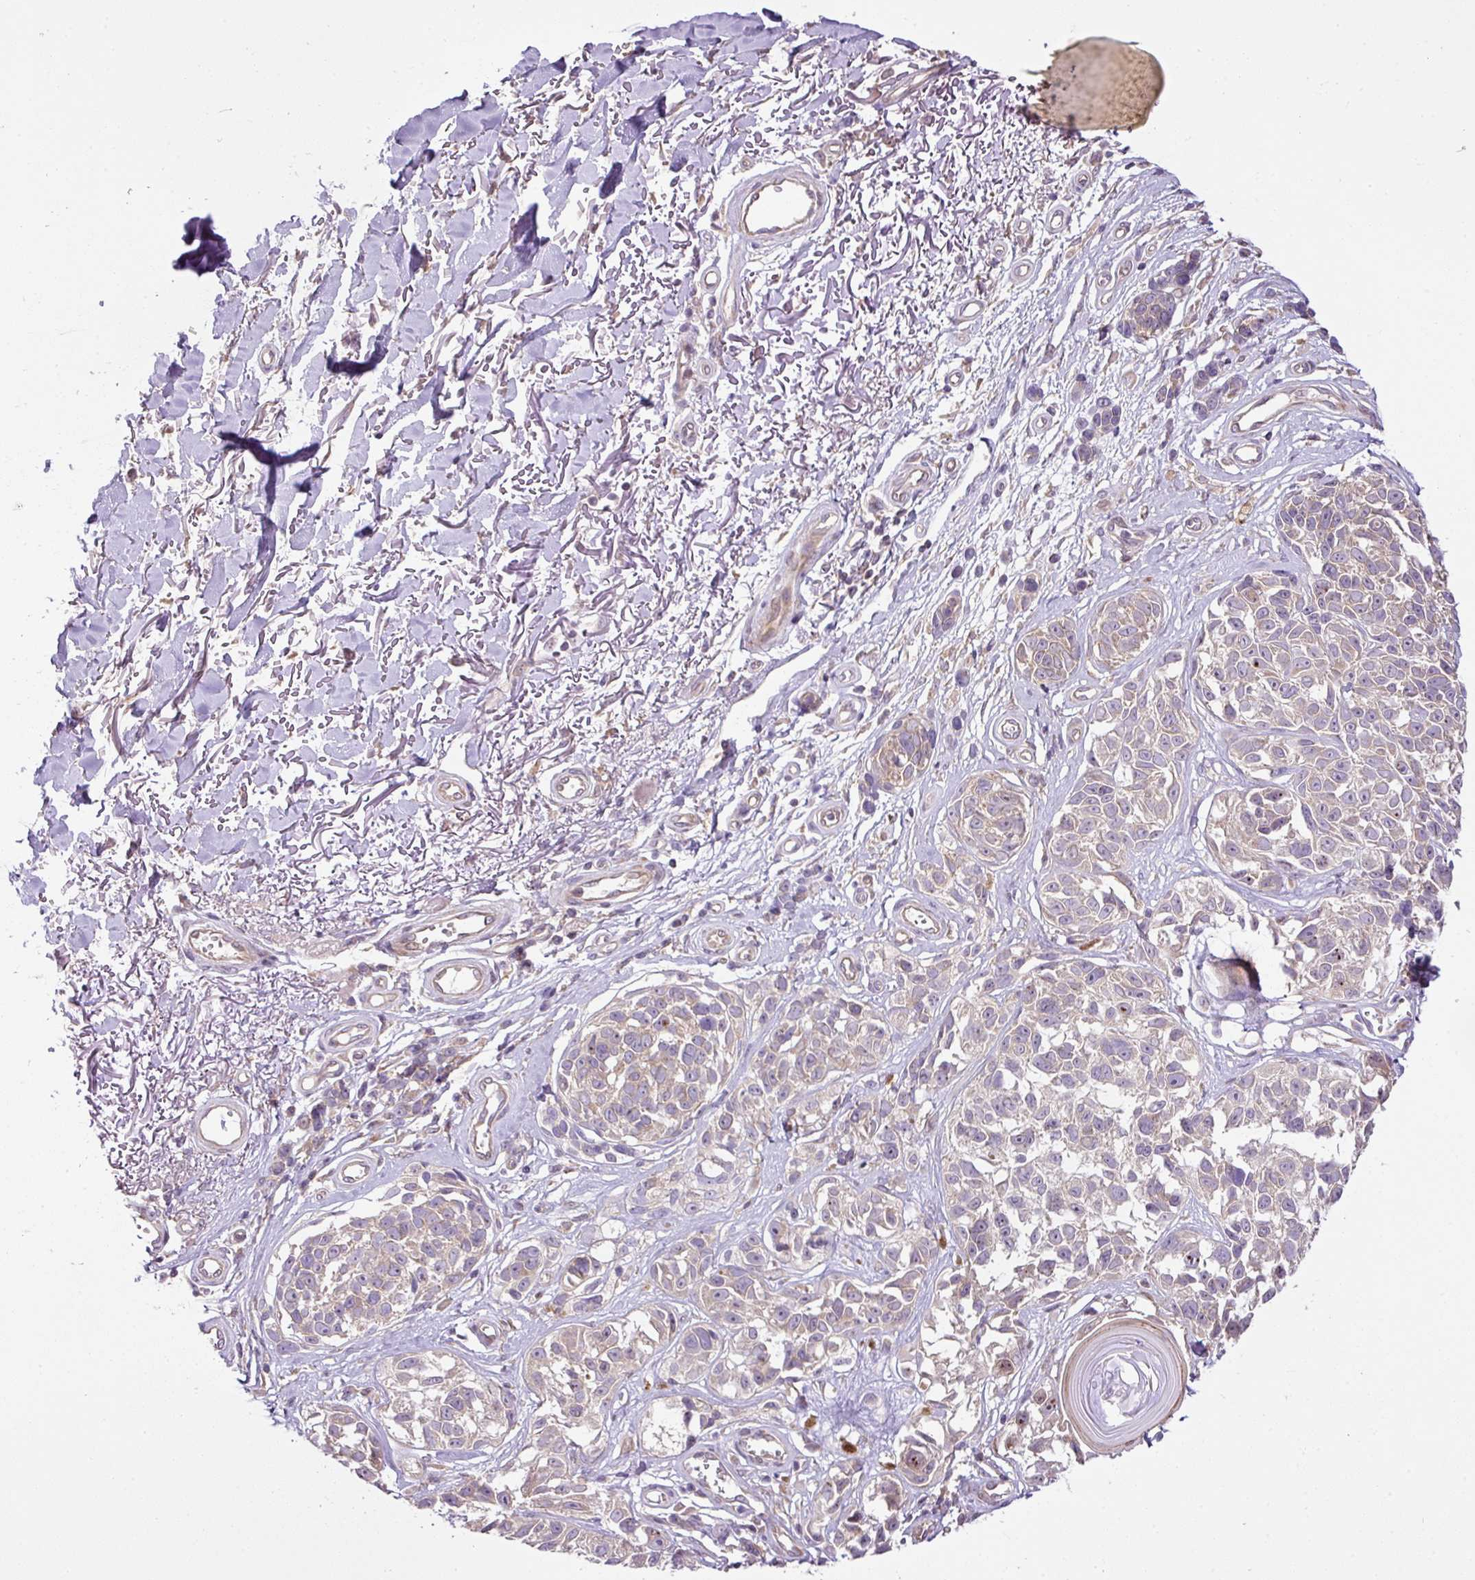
{"staining": {"intensity": "weak", "quantity": "<25%", "location": "cytoplasmic/membranous"}, "tissue": "melanoma", "cell_type": "Tumor cells", "image_type": "cancer", "snomed": [{"axis": "morphology", "description": "Malignant melanoma, NOS"}, {"axis": "topography", "description": "Skin"}], "caption": "Melanoma was stained to show a protein in brown. There is no significant positivity in tumor cells.", "gene": "COX18", "patient": {"sex": "male", "age": 73}}